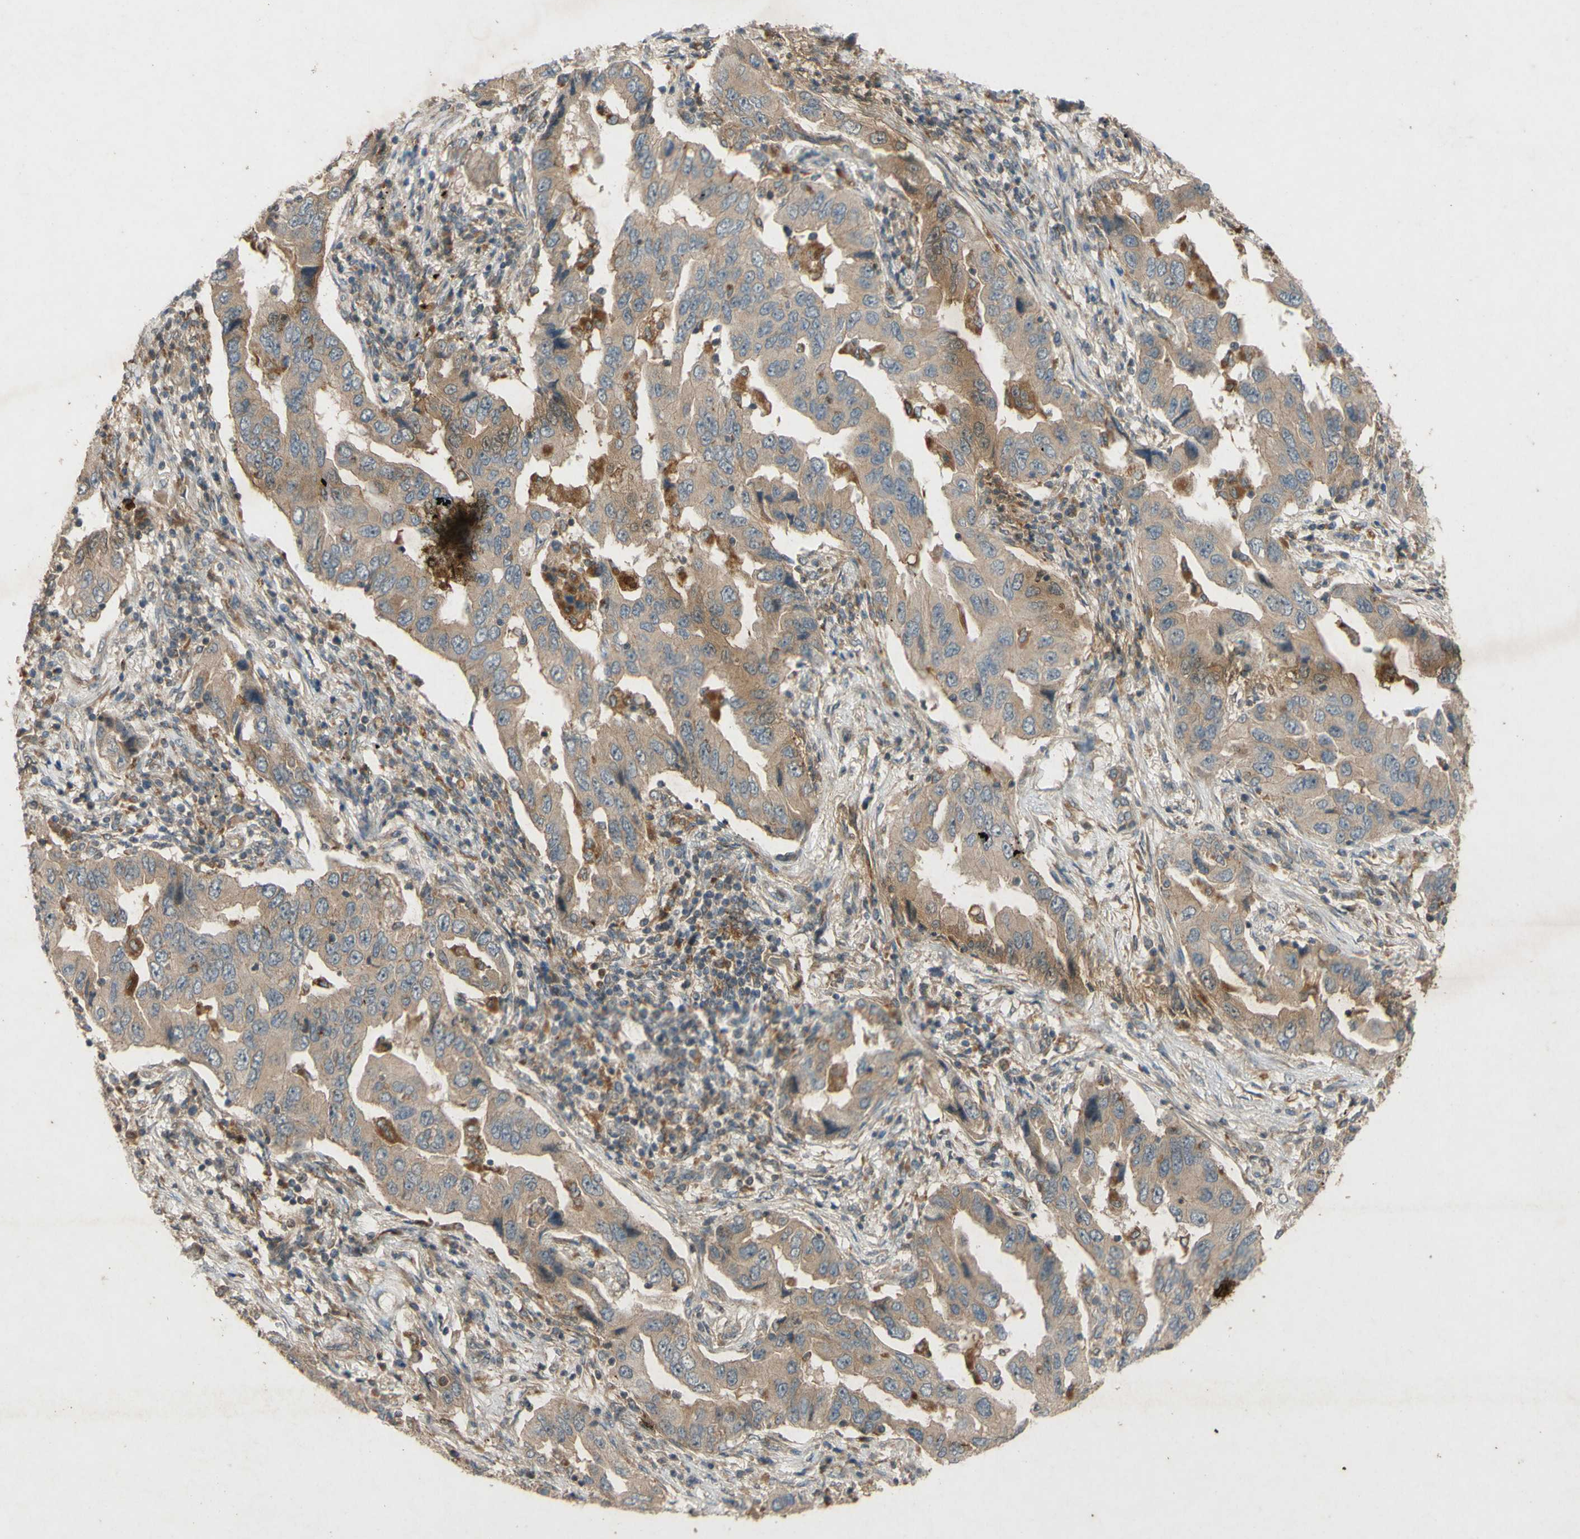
{"staining": {"intensity": "moderate", "quantity": ">75%", "location": "cytoplasmic/membranous"}, "tissue": "lung cancer", "cell_type": "Tumor cells", "image_type": "cancer", "snomed": [{"axis": "morphology", "description": "Adenocarcinoma, NOS"}, {"axis": "topography", "description": "Lung"}], "caption": "A brown stain shows moderate cytoplasmic/membranous expression of a protein in human lung cancer tumor cells. The protein is stained brown, and the nuclei are stained in blue (DAB IHC with brightfield microscopy, high magnification).", "gene": "ATP6V1F", "patient": {"sex": "female", "age": 65}}